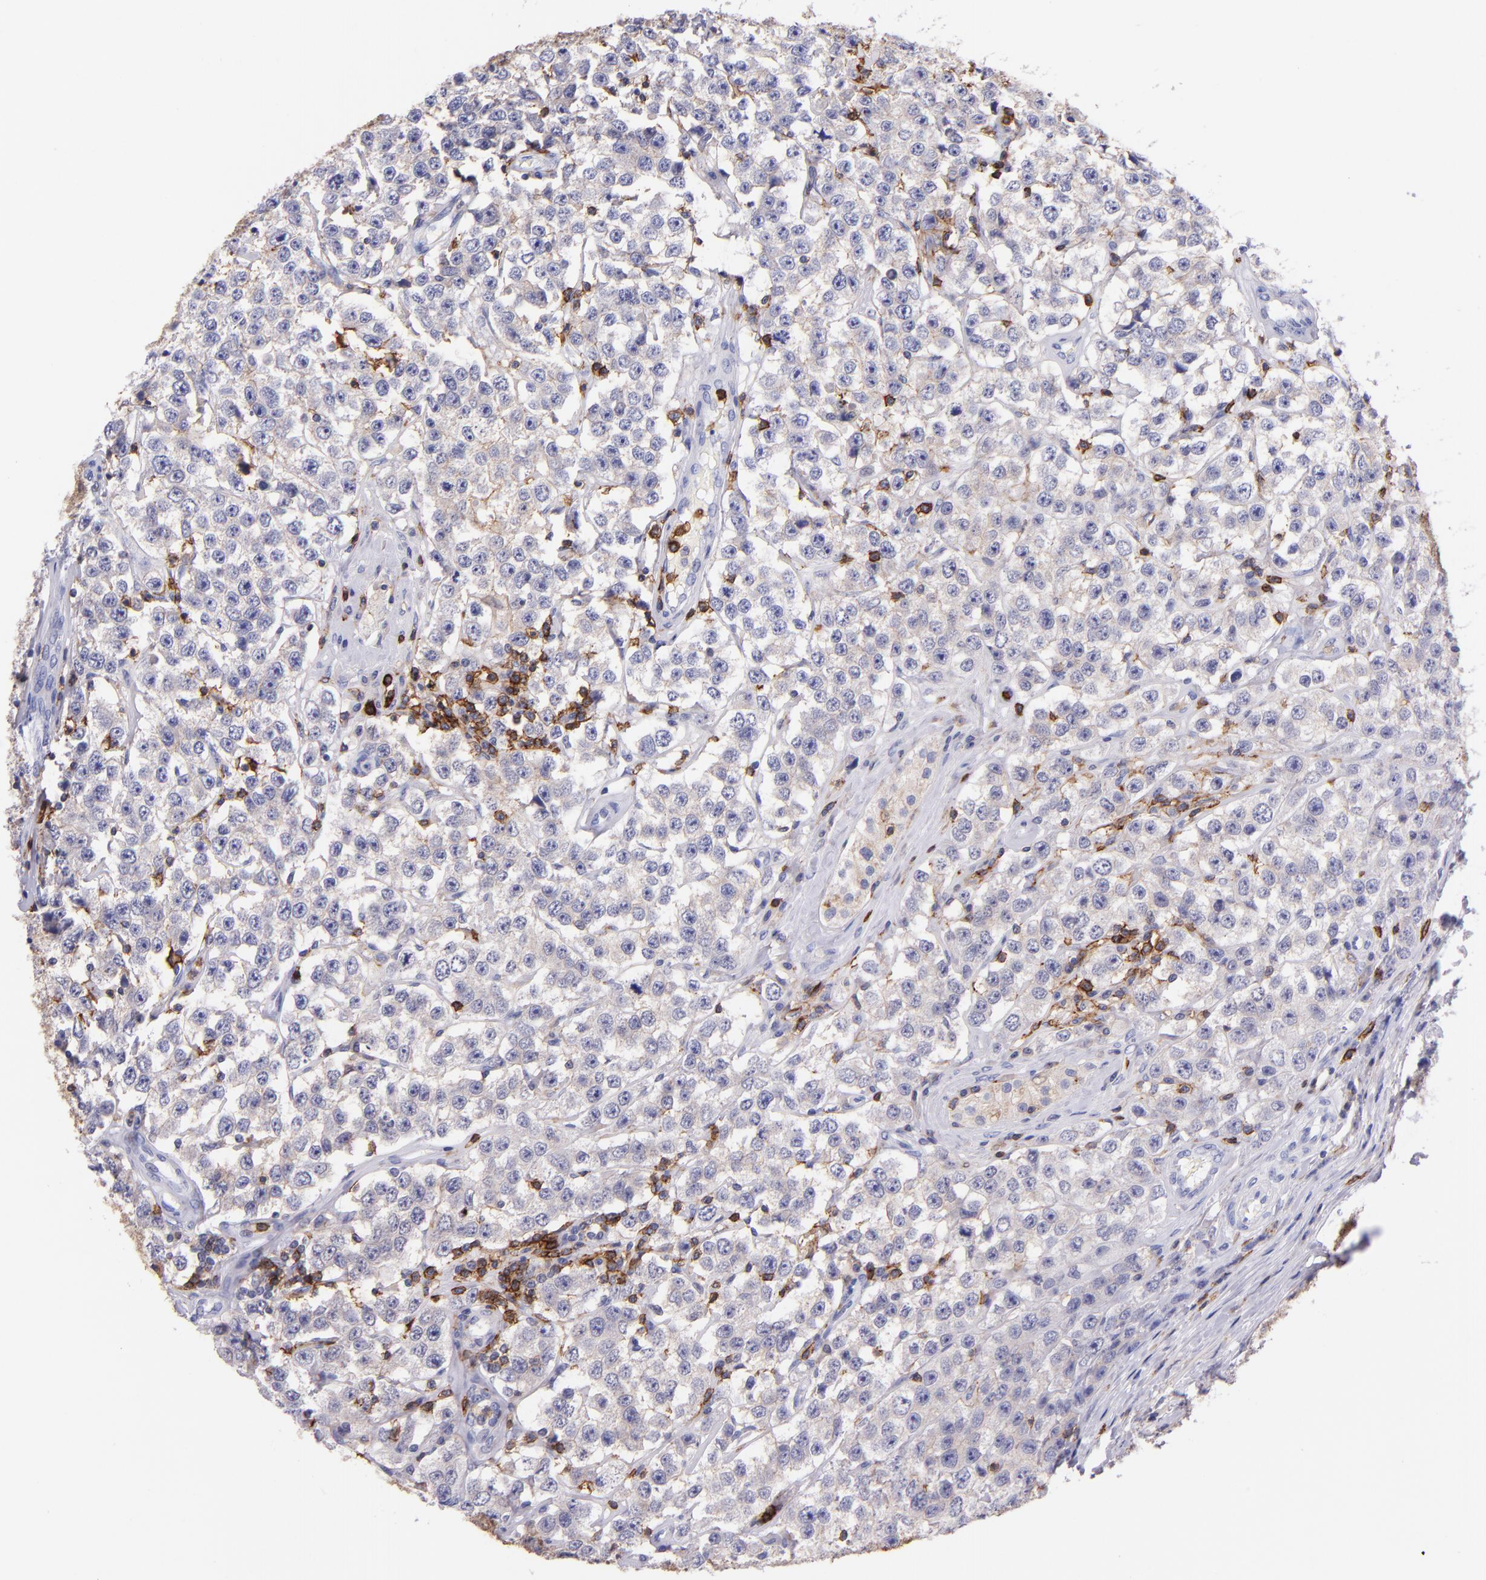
{"staining": {"intensity": "weak", "quantity": "<25%", "location": "cytoplasmic/membranous"}, "tissue": "testis cancer", "cell_type": "Tumor cells", "image_type": "cancer", "snomed": [{"axis": "morphology", "description": "Seminoma, NOS"}, {"axis": "topography", "description": "Testis"}], "caption": "Tumor cells are negative for brown protein staining in seminoma (testis).", "gene": "SPN", "patient": {"sex": "male", "age": 52}}